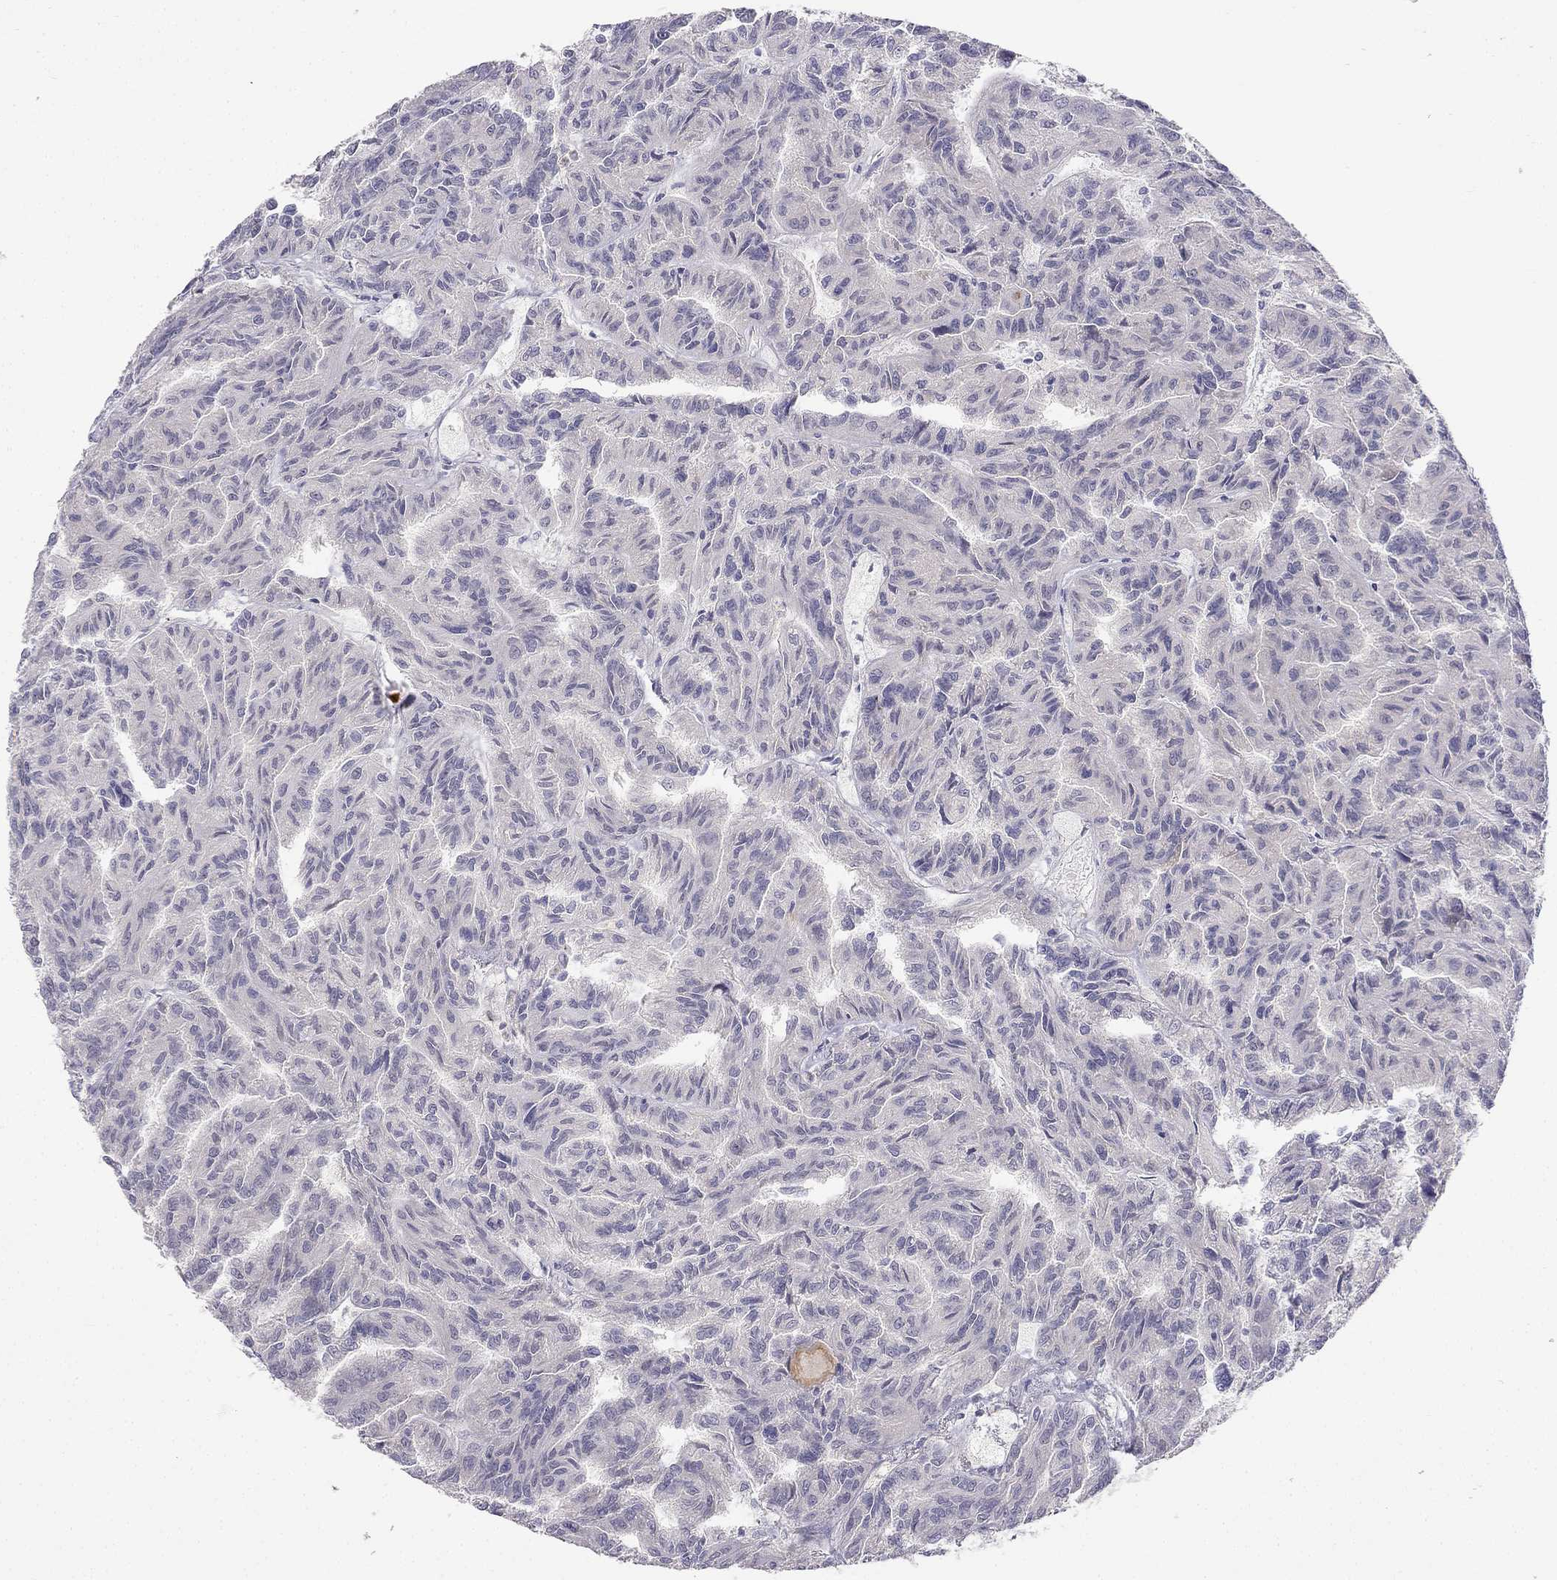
{"staining": {"intensity": "negative", "quantity": "none", "location": "none"}, "tissue": "renal cancer", "cell_type": "Tumor cells", "image_type": "cancer", "snomed": [{"axis": "morphology", "description": "Adenocarcinoma, NOS"}, {"axis": "topography", "description": "Kidney"}], "caption": "Protein analysis of adenocarcinoma (renal) exhibits no significant staining in tumor cells.", "gene": "C16orf89", "patient": {"sex": "male", "age": 79}}